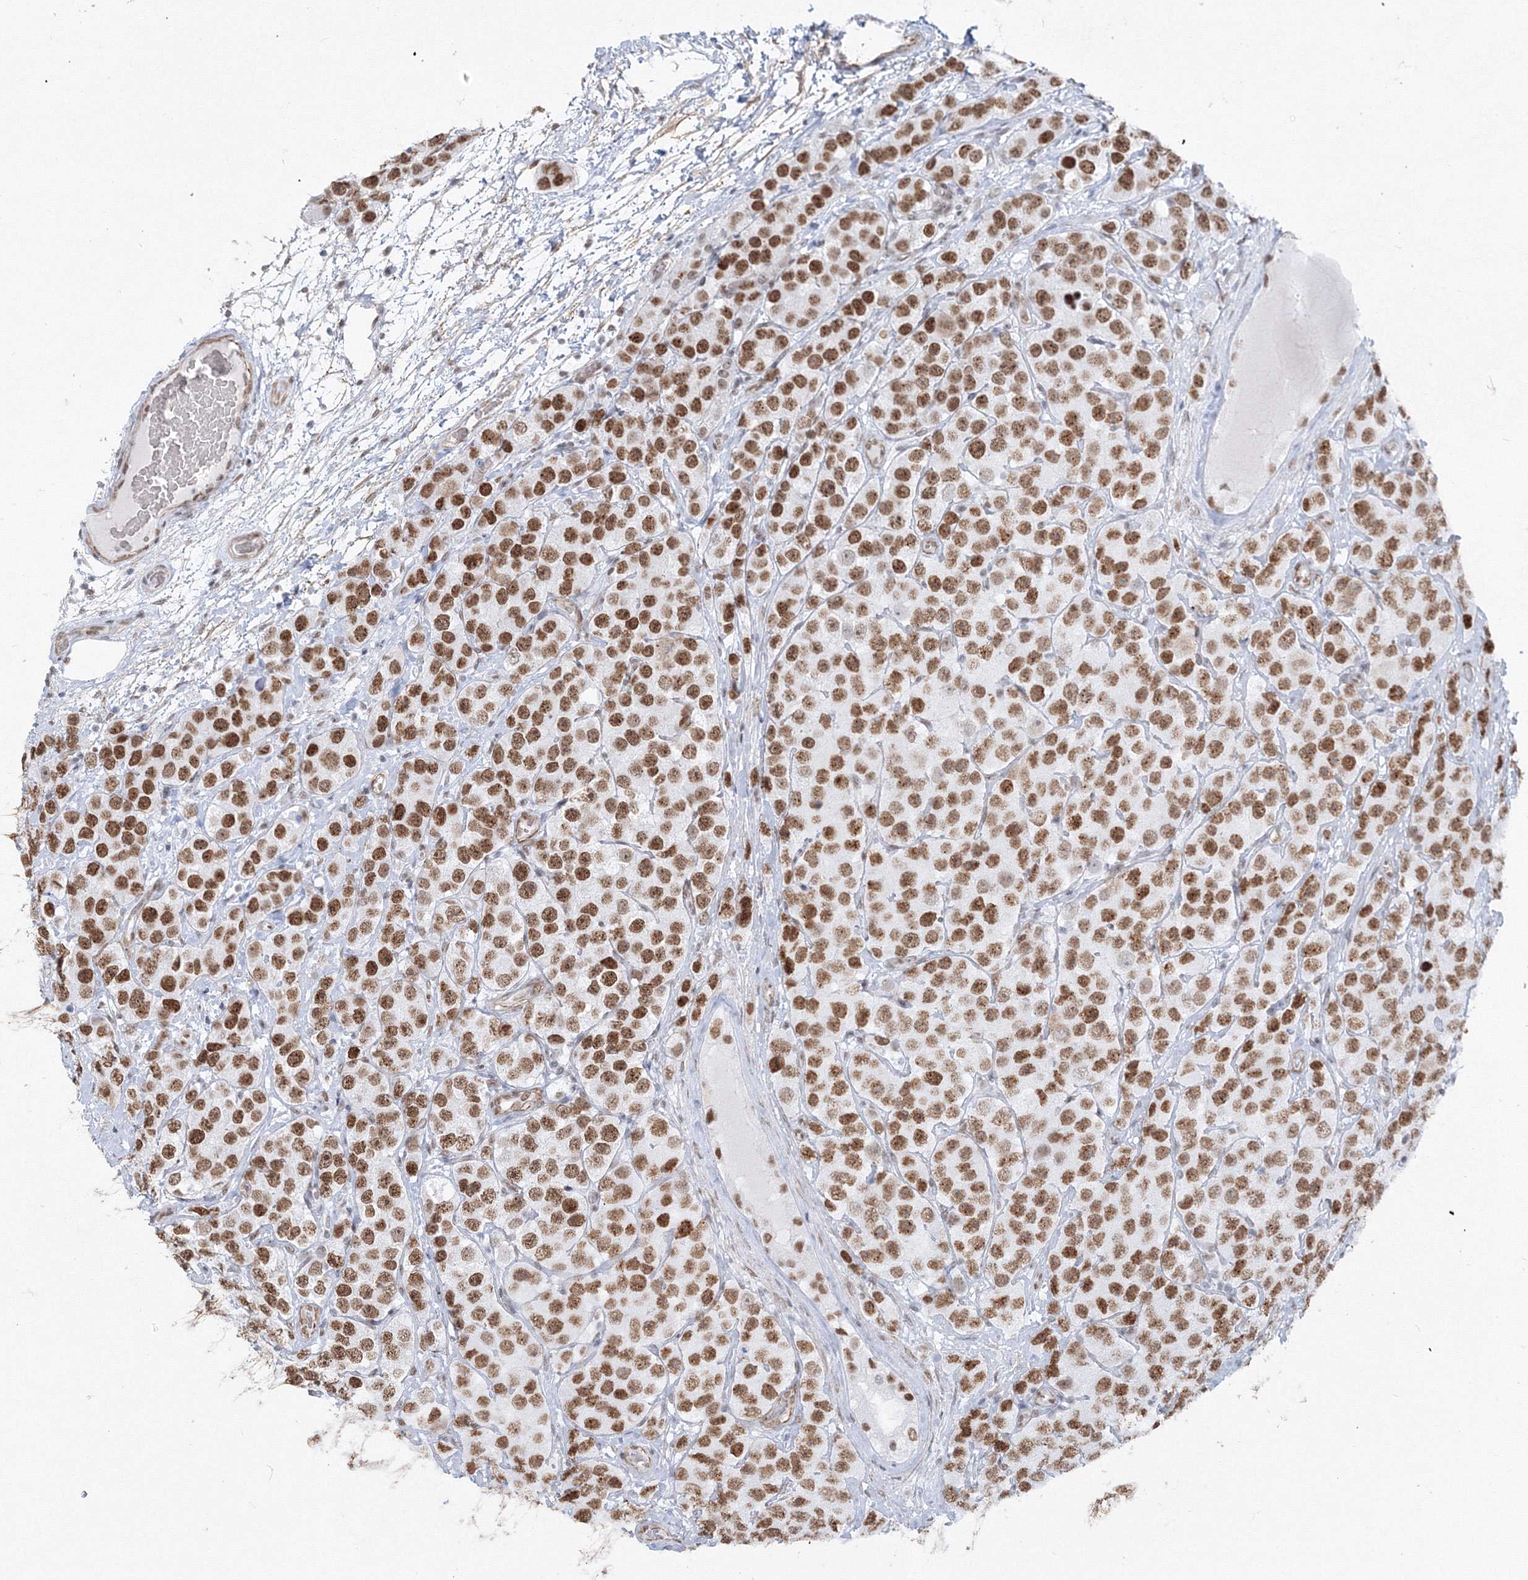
{"staining": {"intensity": "strong", "quantity": ">75%", "location": "nuclear"}, "tissue": "testis cancer", "cell_type": "Tumor cells", "image_type": "cancer", "snomed": [{"axis": "morphology", "description": "Seminoma, NOS"}, {"axis": "topography", "description": "Testis"}], "caption": "The immunohistochemical stain shows strong nuclear positivity in tumor cells of testis seminoma tissue.", "gene": "ZNF638", "patient": {"sex": "male", "age": 28}}